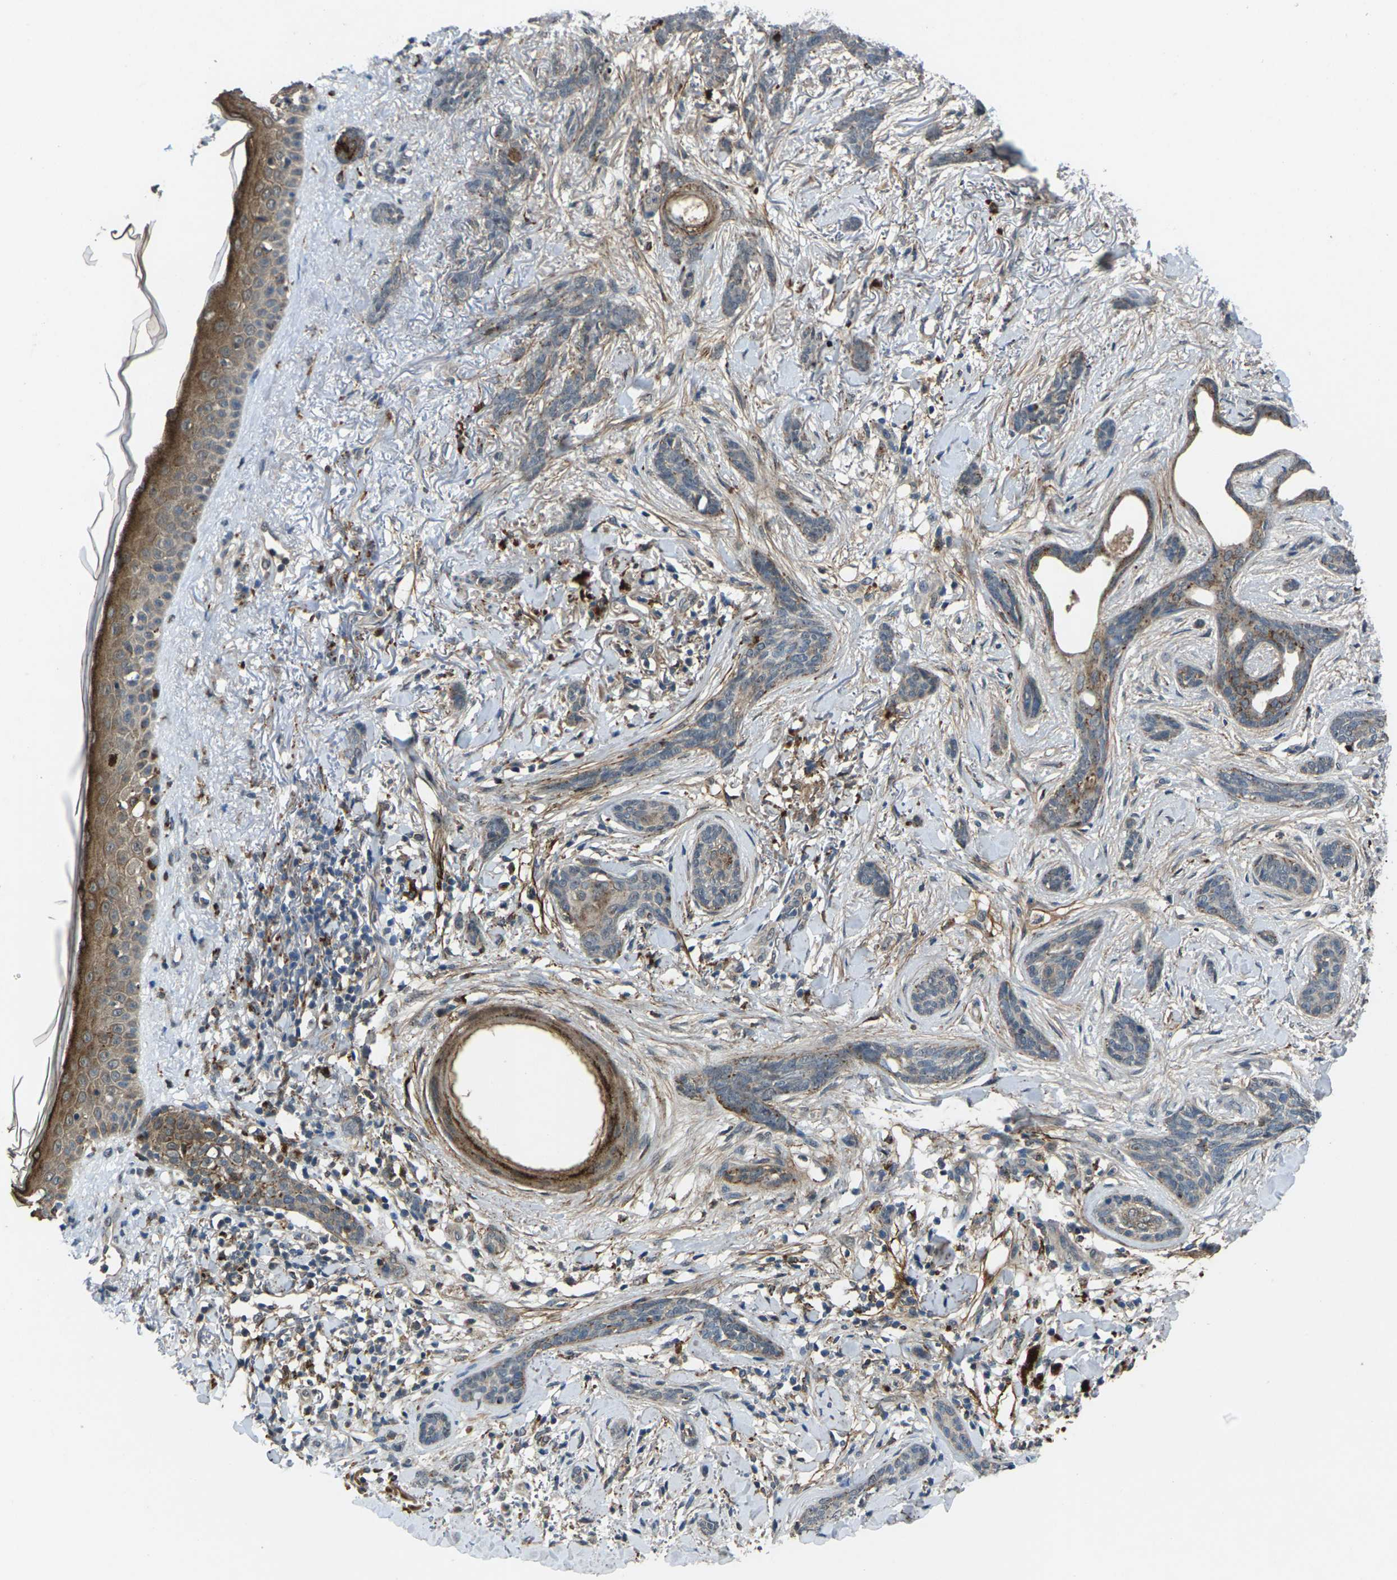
{"staining": {"intensity": "weak", "quantity": "<25%", "location": "cytoplasmic/membranous"}, "tissue": "skin cancer", "cell_type": "Tumor cells", "image_type": "cancer", "snomed": [{"axis": "morphology", "description": "Basal cell carcinoma"}, {"axis": "morphology", "description": "Adnexal tumor, benign"}, {"axis": "topography", "description": "Skin"}], "caption": "Immunohistochemistry (IHC) image of human skin cancer stained for a protein (brown), which exhibits no expression in tumor cells. (DAB (3,3'-diaminobenzidine) immunohistochemistry visualized using brightfield microscopy, high magnification).", "gene": "SLC31A2", "patient": {"sex": "female", "age": 42}}